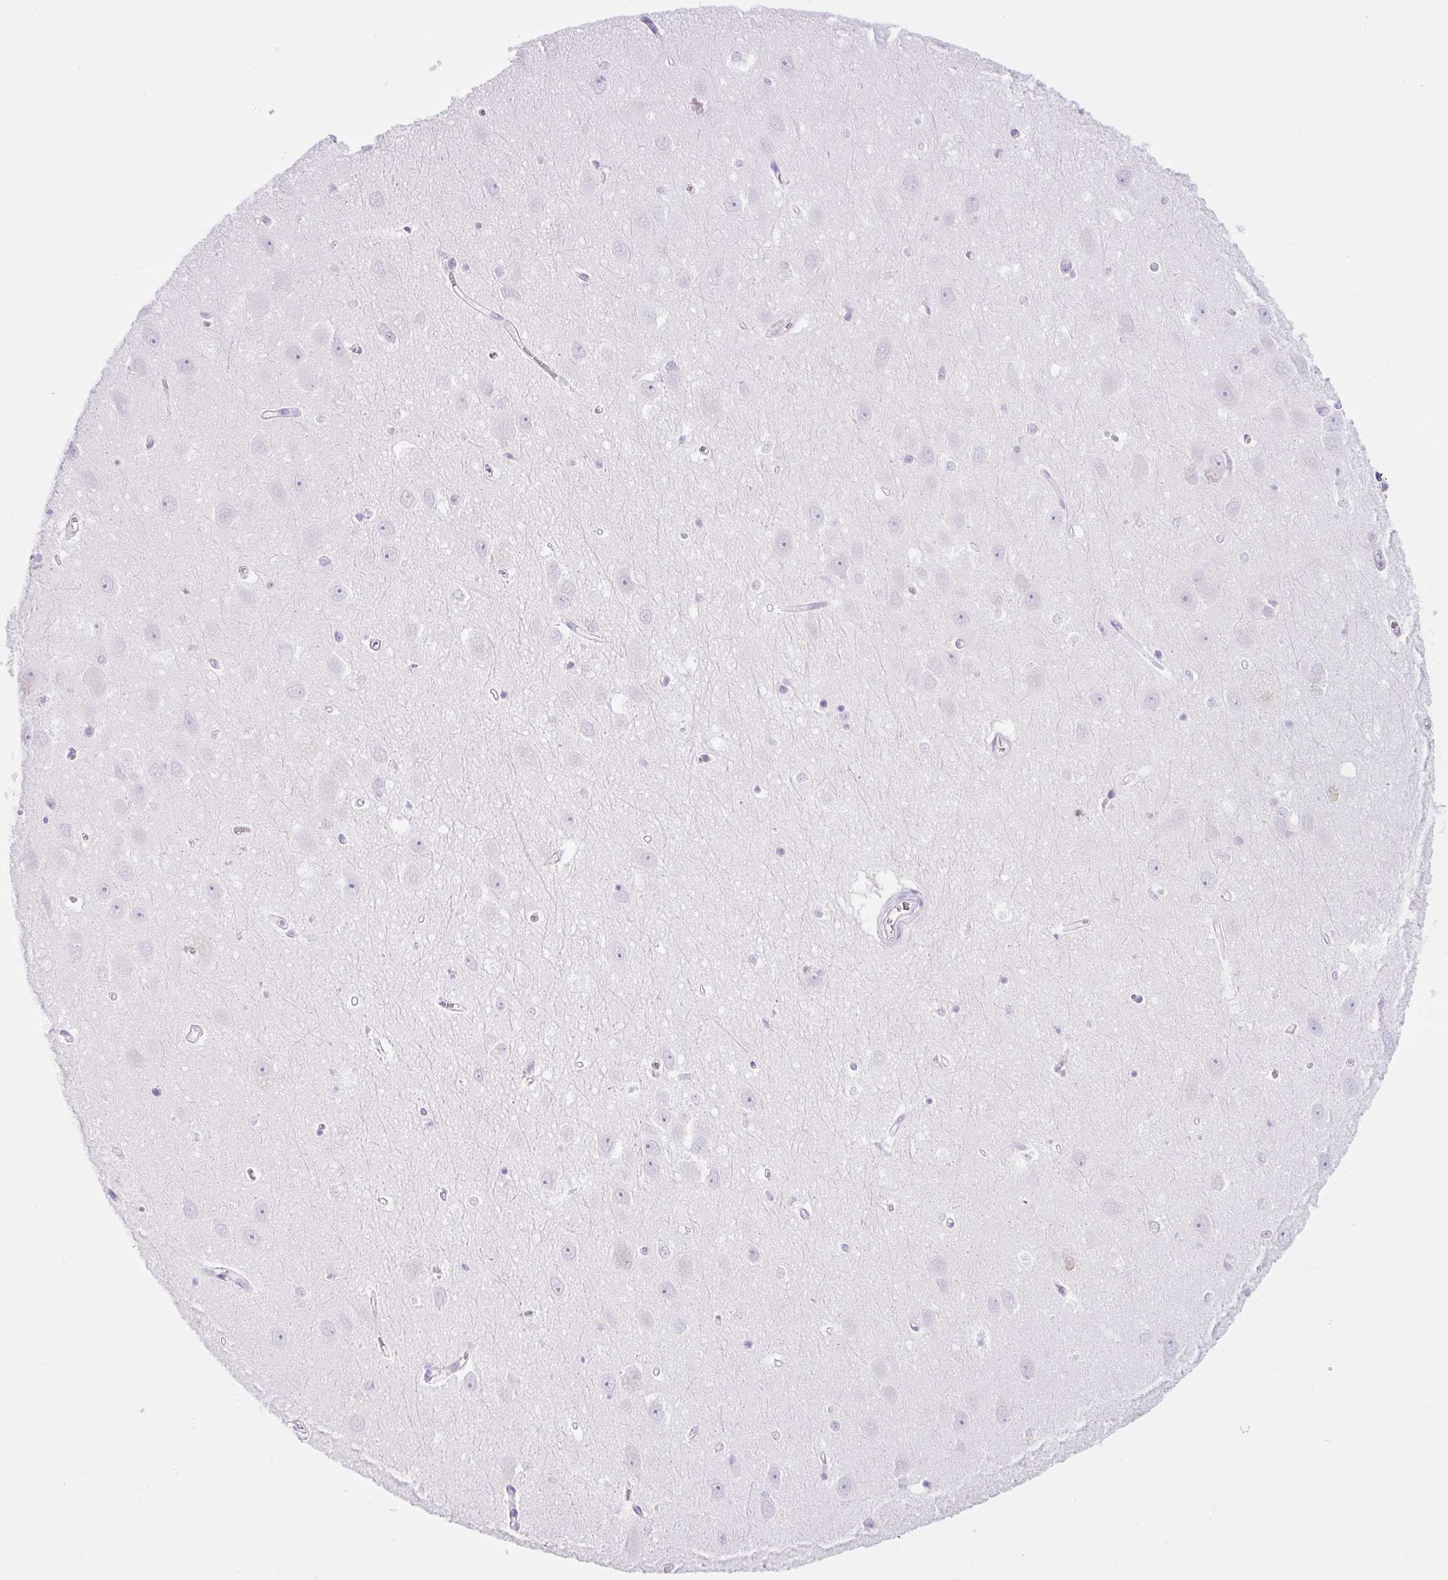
{"staining": {"intensity": "negative", "quantity": "none", "location": "none"}, "tissue": "hippocampus", "cell_type": "Glial cells", "image_type": "normal", "snomed": [{"axis": "morphology", "description": "Normal tissue, NOS"}, {"axis": "topography", "description": "Hippocampus"}], "caption": "Immunohistochemistry of benign human hippocampus exhibits no expression in glial cells. The staining was performed using DAB to visualize the protein expression in brown, while the nuclei were stained in blue with hematoxylin (Magnification: 20x).", "gene": "PIP5KL1", "patient": {"sex": "female", "age": 64}}